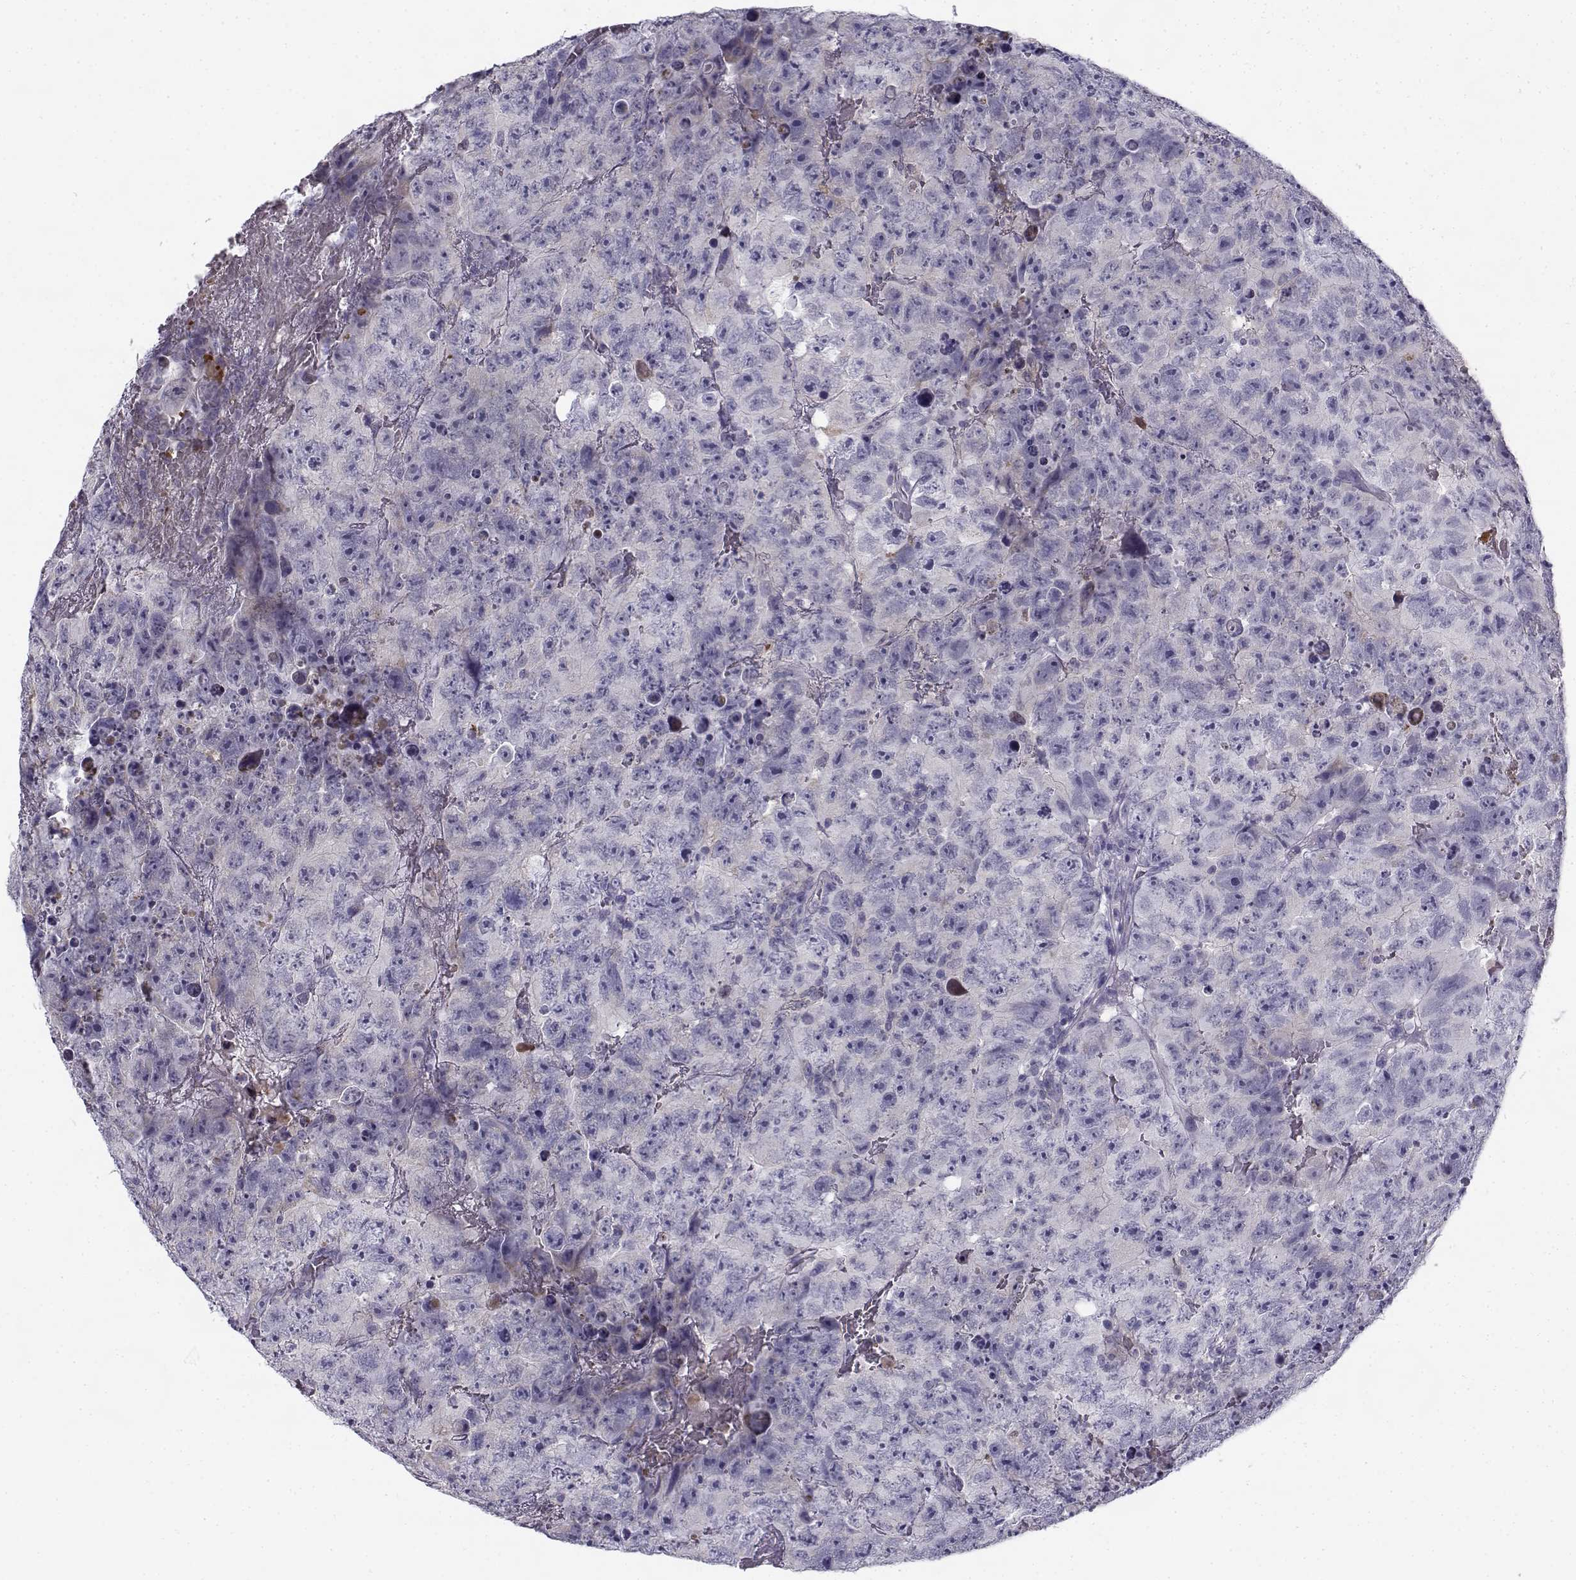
{"staining": {"intensity": "negative", "quantity": "none", "location": "none"}, "tissue": "testis cancer", "cell_type": "Tumor cells", "image_type": "cancer", "snomed": [{"axis": "morphology", "description": "Carcinoma, Embryonal, NOS"}, {"axis": "topography", "description": "Testis"}], "caption": "A high-resolution image shows IHC staining of embryonal carcinoma (testis), which exhibits no significant expression in tumor cells.", "gene": "CREB3L3", "patient": {"sex": "male", "age": 24}}